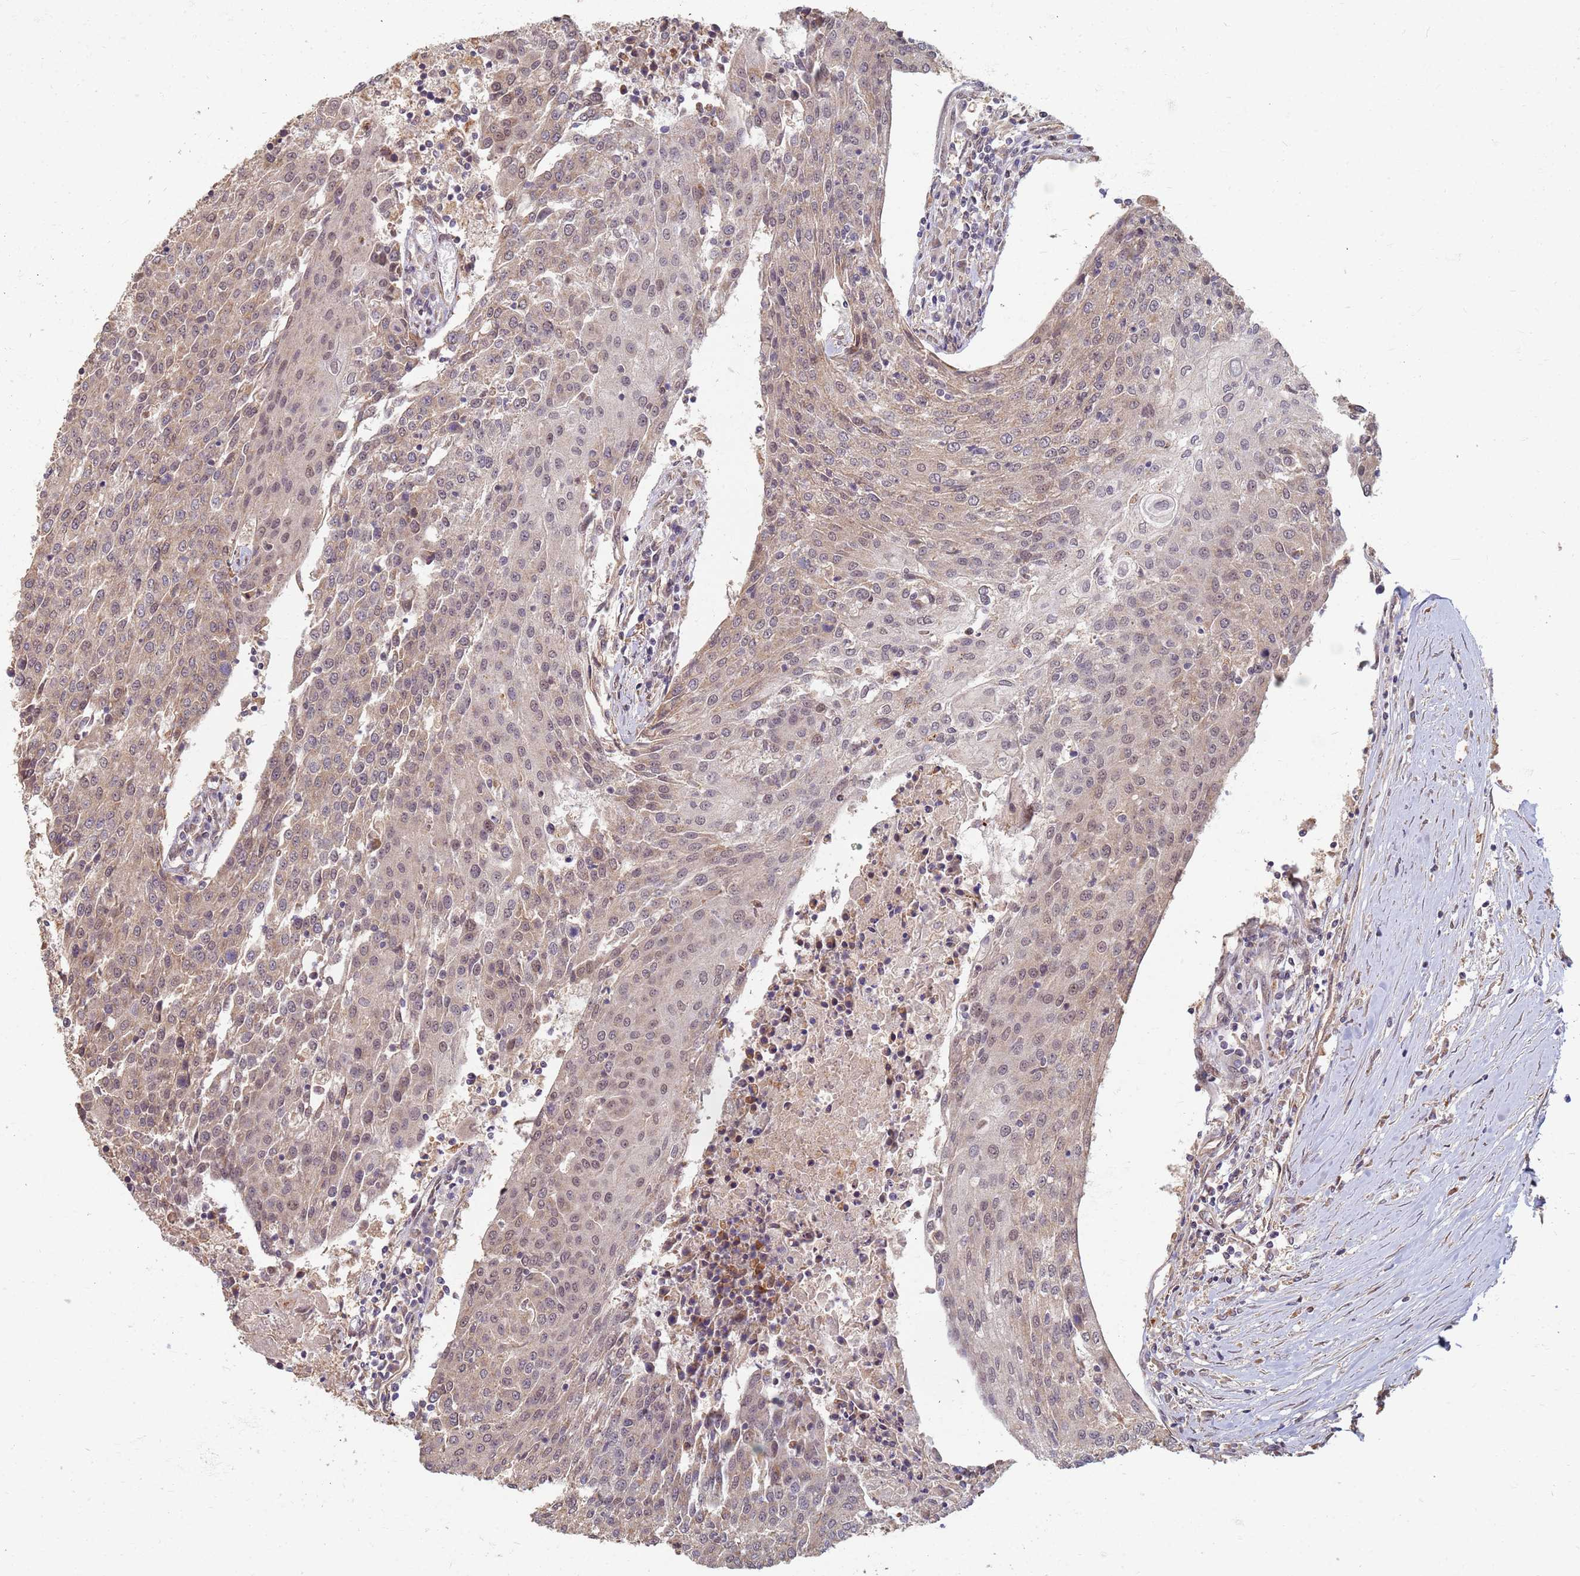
{"staining": {"intensity": "weak", "quantity": ">75%", "location": "cytoplasmic/membranous,nuclear"}, "tissue": "urothelial cancer", "cell_type": "Tumor cells", "image_type": "cancer", "snomed": [{"axis": "morphology", "description": "Urothelial carcinoma, High grade"}, {"axis": "topography", "description": "Urinary bladder"}], "caption": "Protein analysis of urothelial carcinoma (high-grade) tissue exhibits weak cytoplasmic/membranous and nuclear staining in approximately >75% of tumor cells. The protein is stained brown, and the nuclei are stained in blue (DAB IHC with brightfield microscopy, high magnification).", "gene": "ITGB4", "patient": {"sex": "female", "age": 85}}